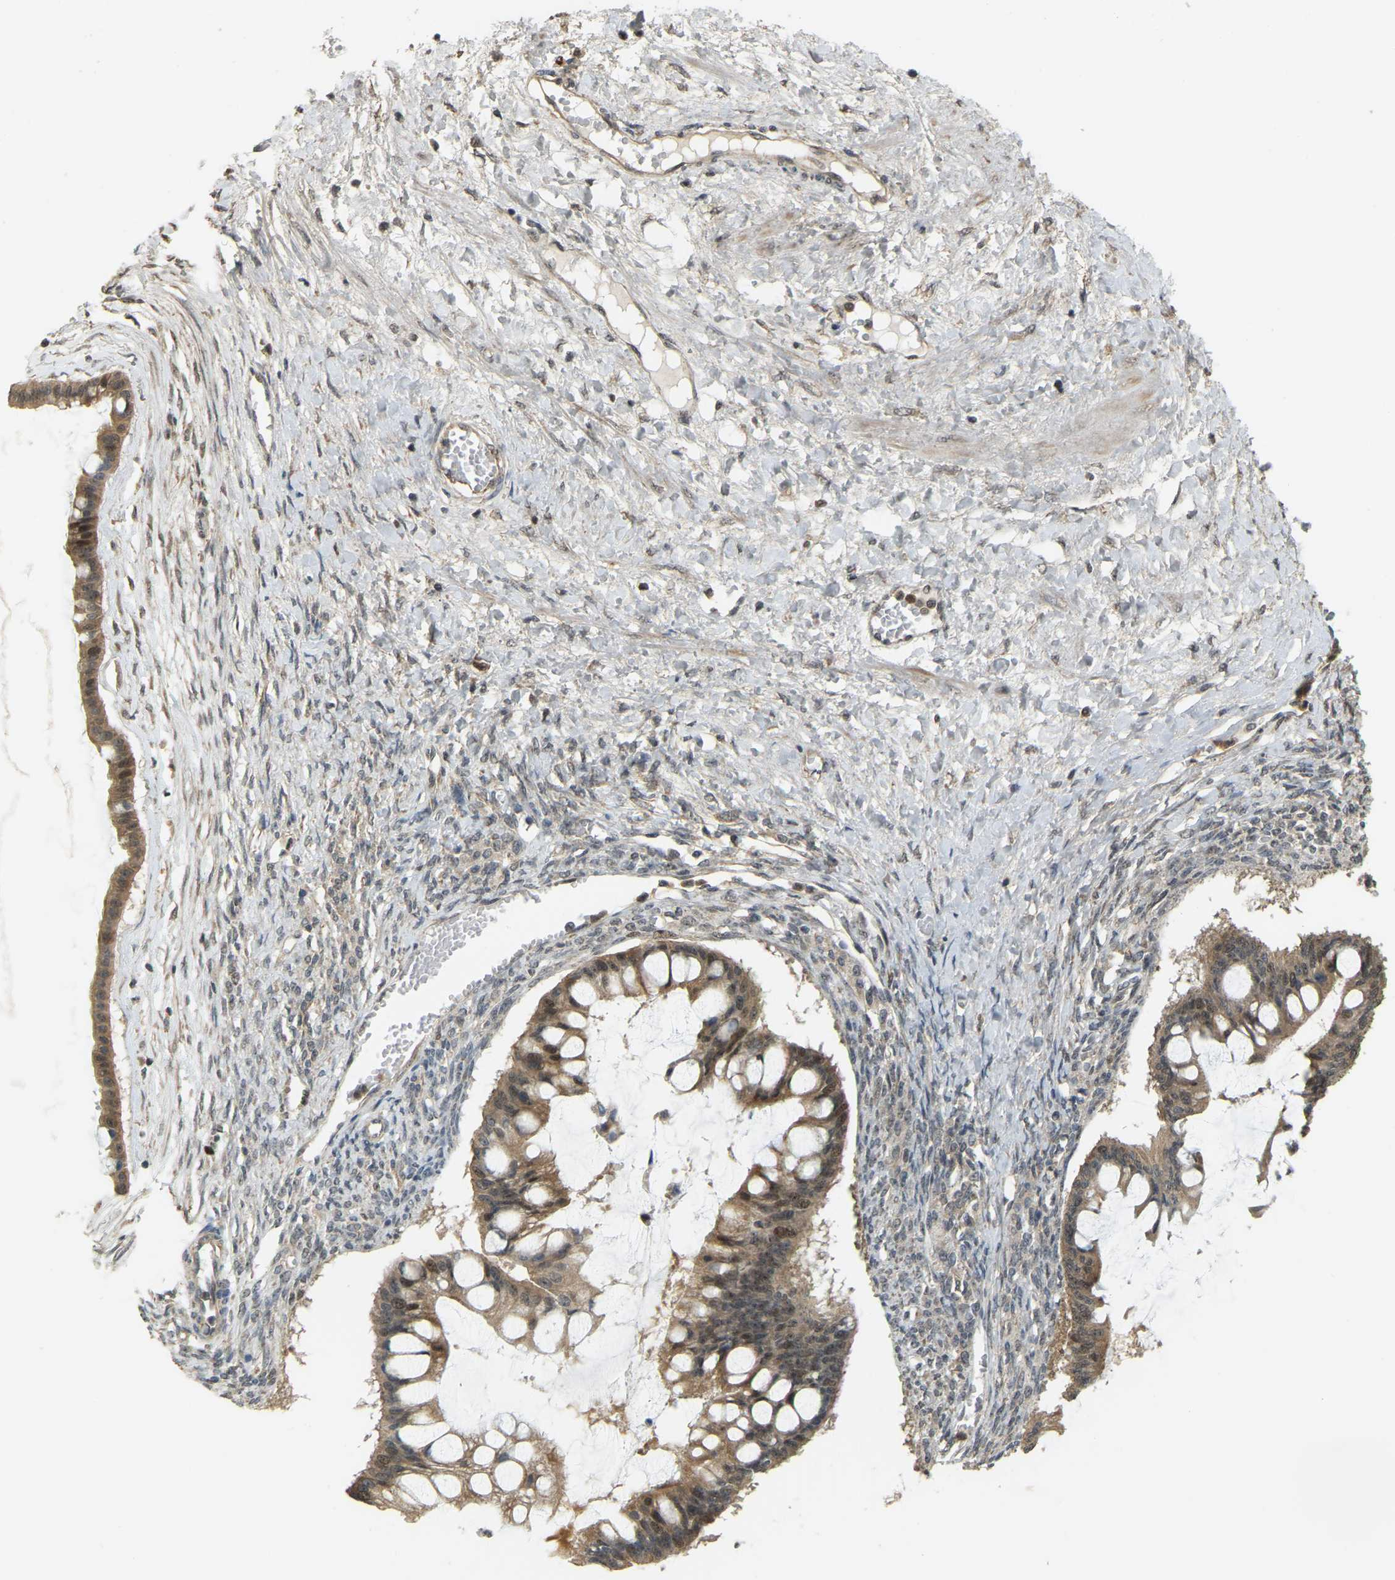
{"staining": {"intensity": "moderate", "quantity": ">75%", "location": "cytoplasmic/membranous,nuclear"}, "tissue": "ovarian cancer", "cell_type": "Tumor cells", "image_type": "cancer", "snomed": [{"axis": "morphology", "description": "Cystadenocarcinoma, mucinous, NOS"}, {"axis": "topography", "description": "Ovary"}], "caption": "Ovarian cancer (mucinous cystadenocarcinoma) stained for a protein reveals moderate cytoplasmic/membranous and nuclear positivity in tumor cells.", "gene": "BRF2", "patient": {"sex": "female", "age": 73}}